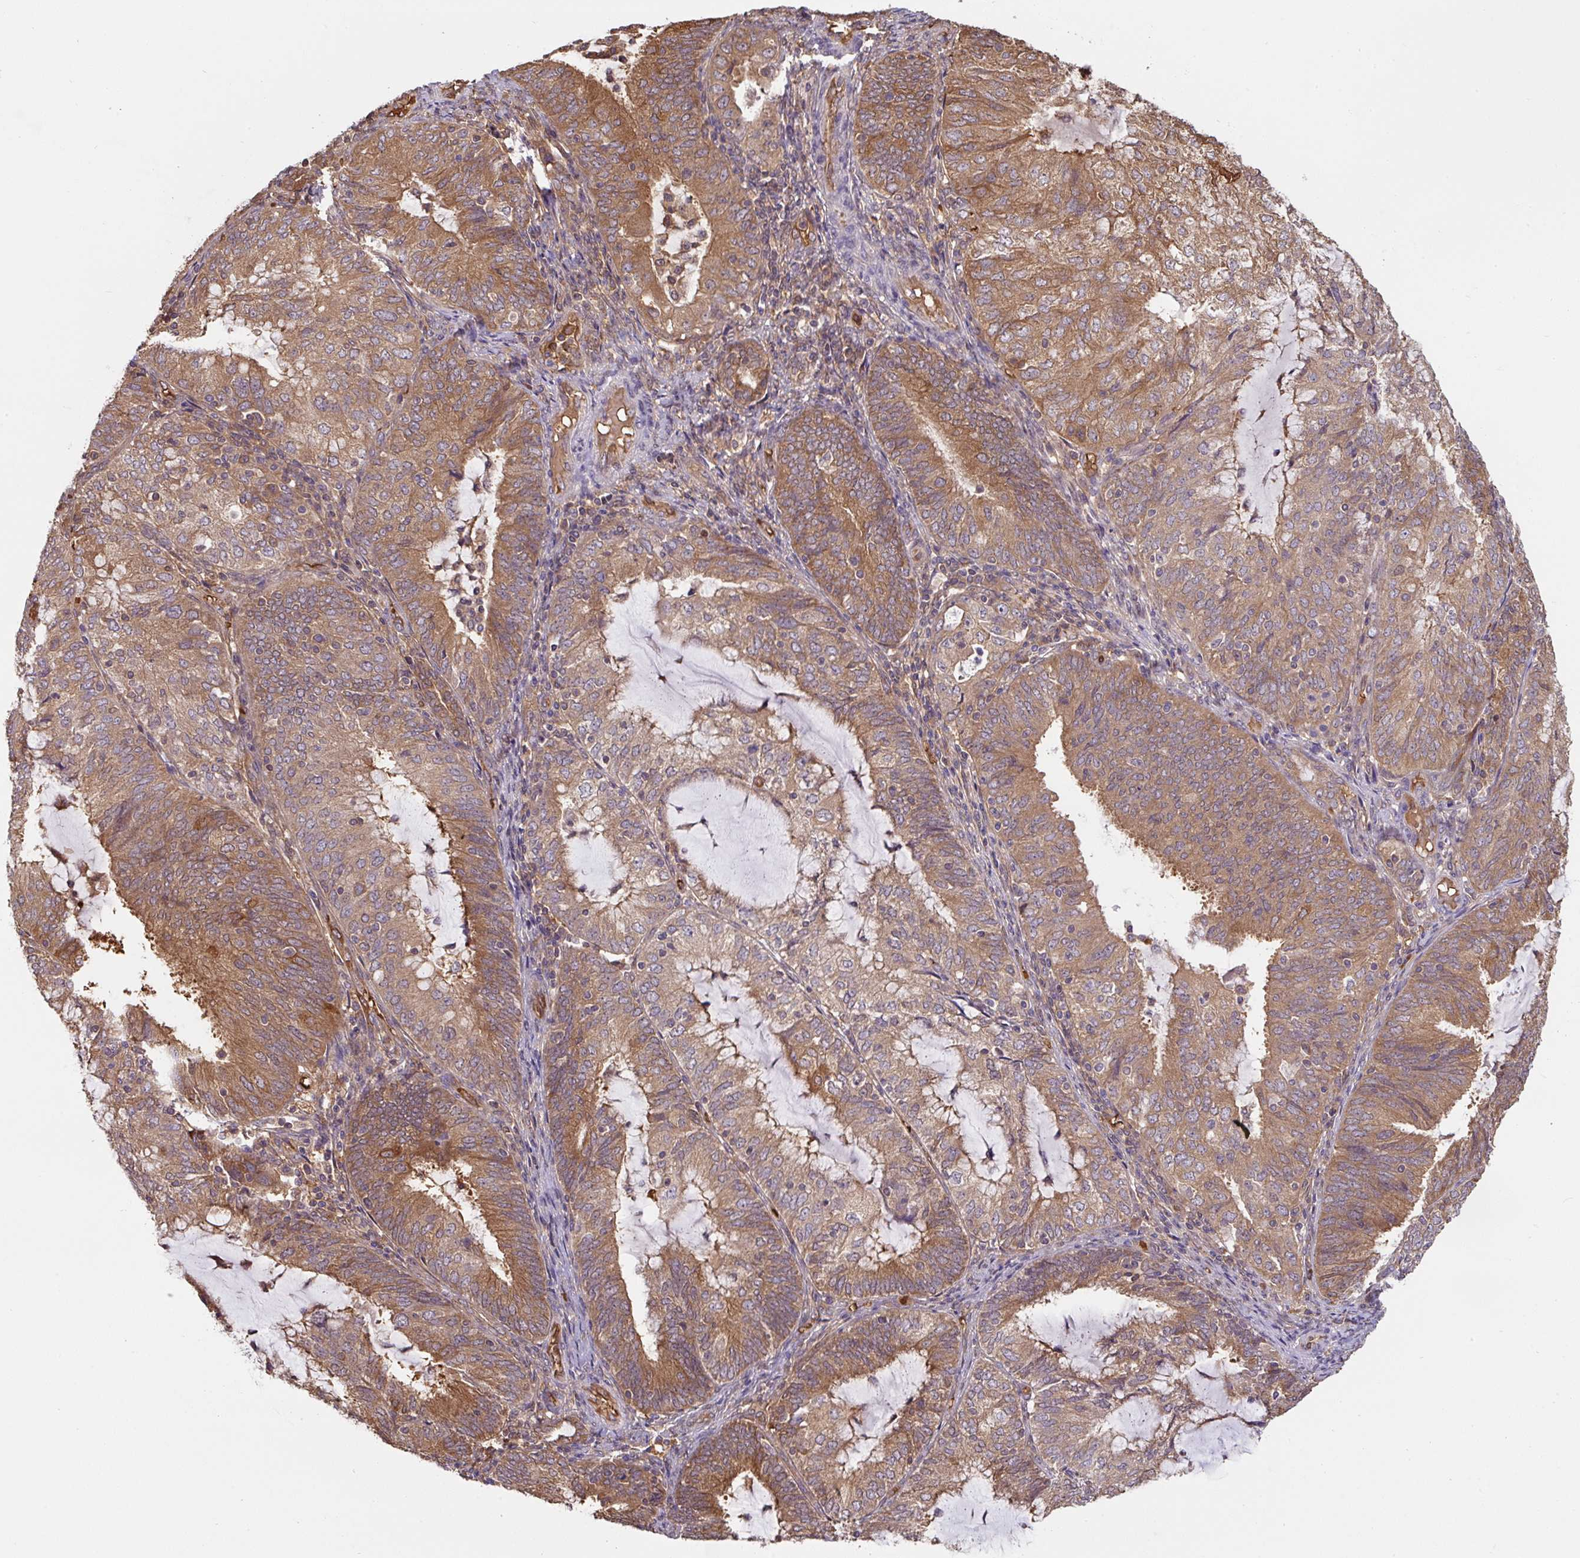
{"staining": {"intensity": "moderate", "quantity": ">75%", "location": "cytoplasmic/membranous"}, "tissue": "endometrial cancer", "cell_type": "Tumor cells", "image_type": "cancer", "snomed": [{"axis": "morphology", "description": "Adenocarcinoma, NOS"}, {"axis": "topography", "description": "Endometrium"}], "caption": "This histopathology image displays endometrial cancer stained with immunohistochemistry (IHC) to label a protein in brown. The cytoplasmic/membranous of tumor cells show moderate positivity for the protein. Nuclei are counter-stained blue.", "gene": "ST13", "patient": {"sex": "female", "age": 81}}